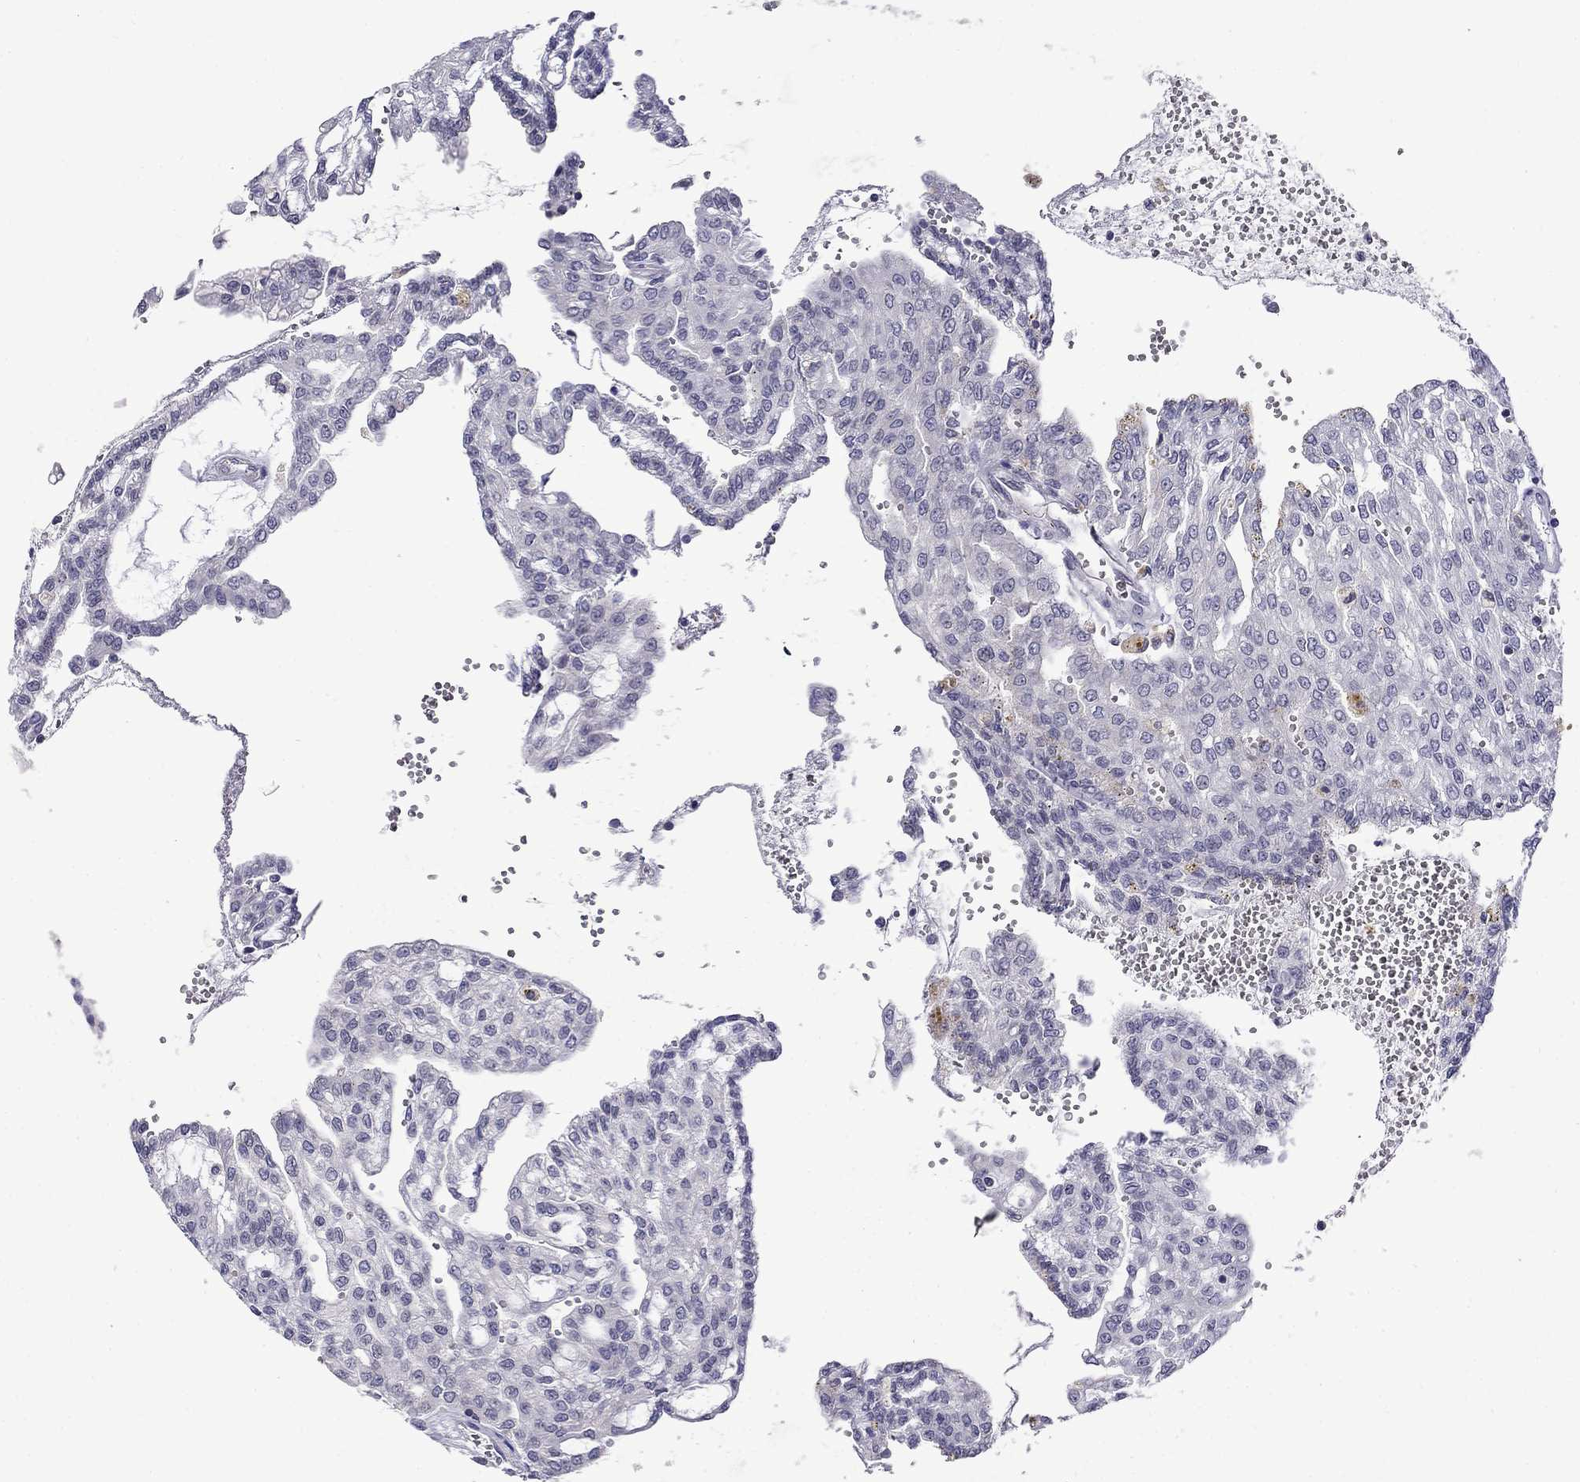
{"staining": {"intensity": "negative", "quantity": "none", "location": "none"}, "tissue": "renal cancer", "cell_type": "Tumor cells", "image_type": "cancer", "snomed": [{"axis": "morphology", "description": "Adenocarcinoma, NOS"}, {"axis": "topography", "description": "Kidney"}], "caption": "DAB (3,3'-diaminobenzidine) immunohistochemical staining of human renal cancer (adenocarcinoma) exhibits no significant positivity in tumor cells.", "gene": "PRR18", "patient": {"sex": "male", "age": 63}}